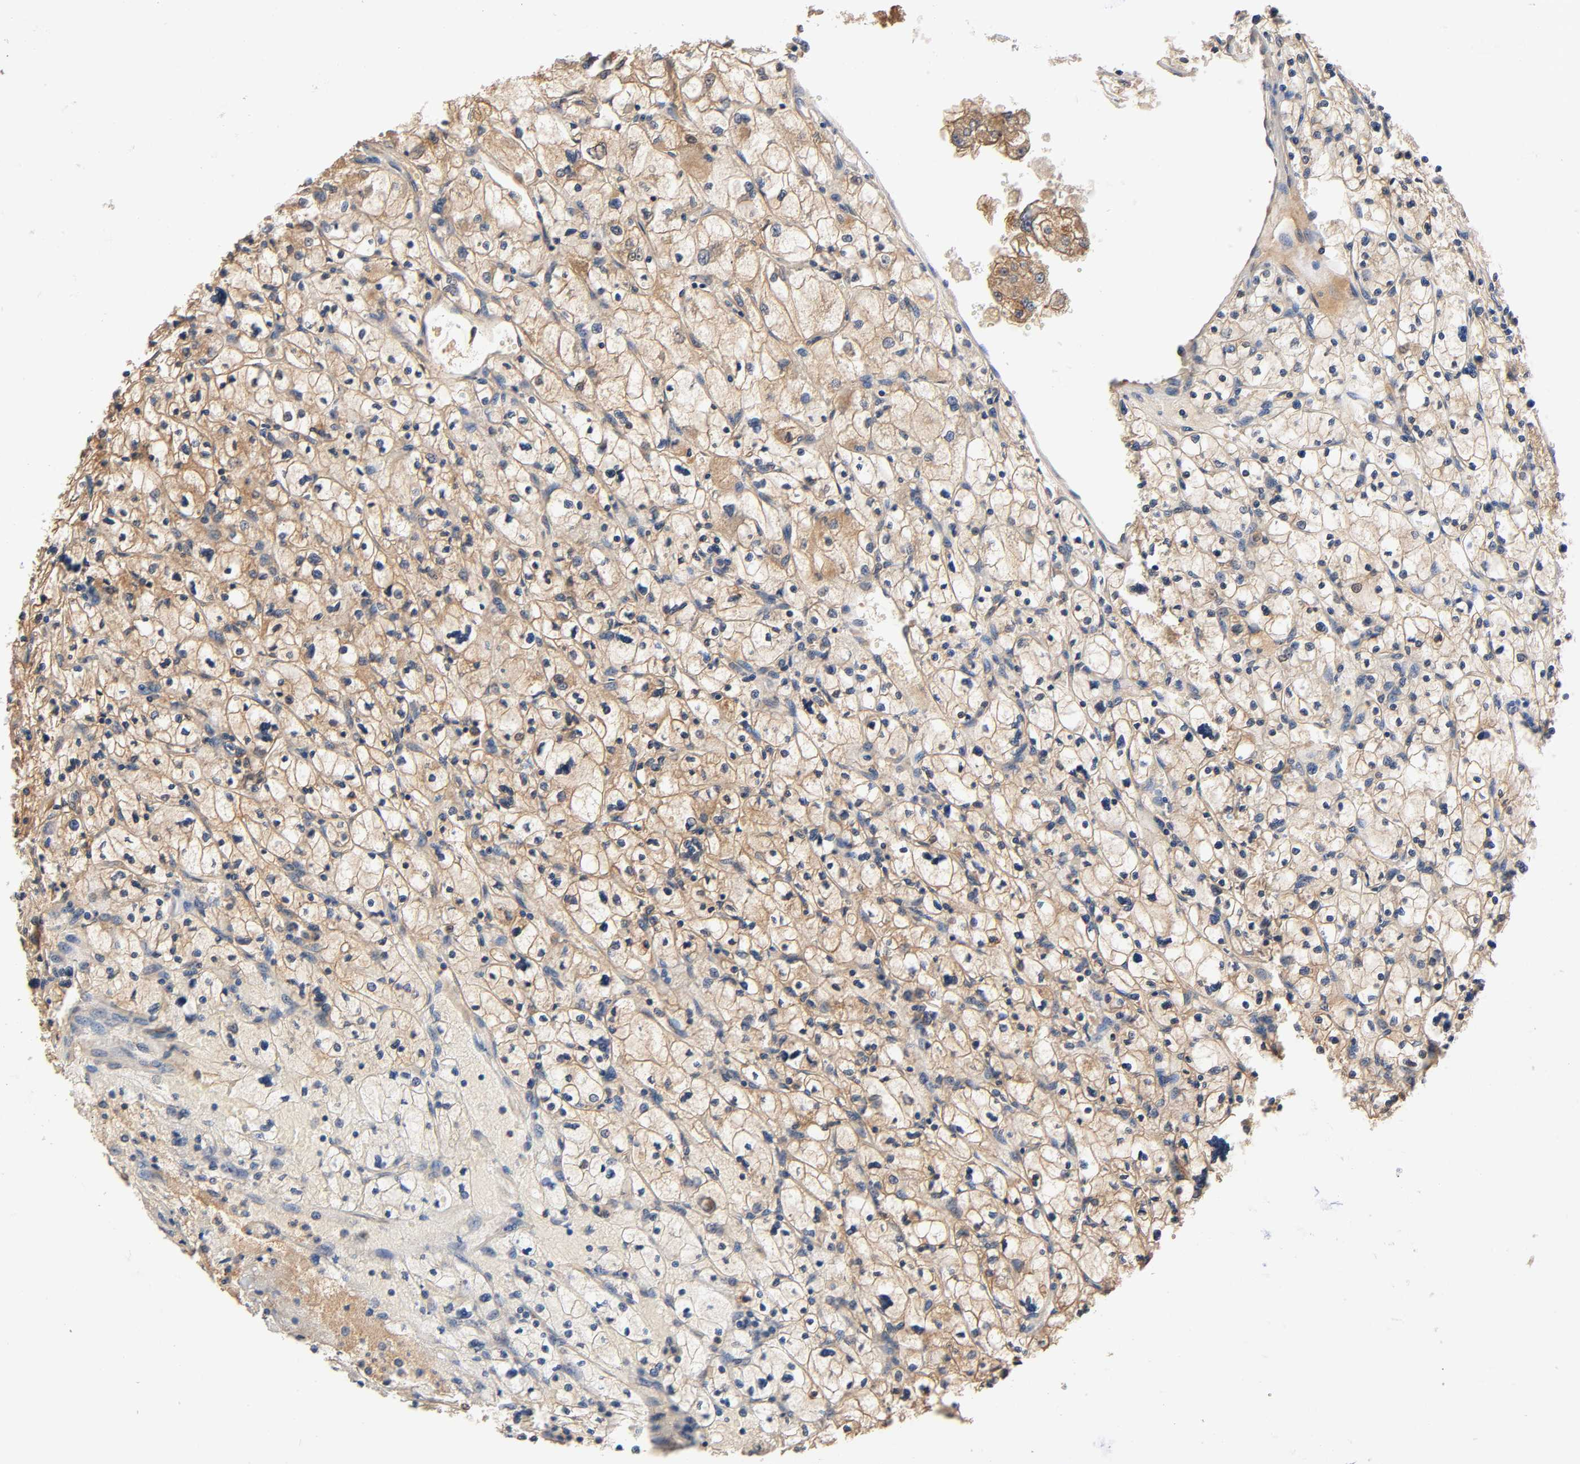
{"staining": {"intensity": "weak", "quantity": ">75%", "location": "cytoplasmic/membranous"}, "tissue": "renal cancer", "cell_type": "Tumor cells", "image_type": "cancer", "snomed": [{"axis": "morphology", "description": "Adenocarcinoma, NOS"}, {"axis": "topography", "description": "Kidney"}], "caption": "High-magnification brightfield microscopy of adenocarcinoma (renal) stained with DAB (brown) and counterstained with hematoxylin (blue). tumor cells exhibit weak cytoplasmic/membranous staining is seen in approximately>75% of cells. (DAB IHC with brightfield microscopy, high magnification).", "gene": "ALDOA", "patient": {"sex": "female", "age": 83}}